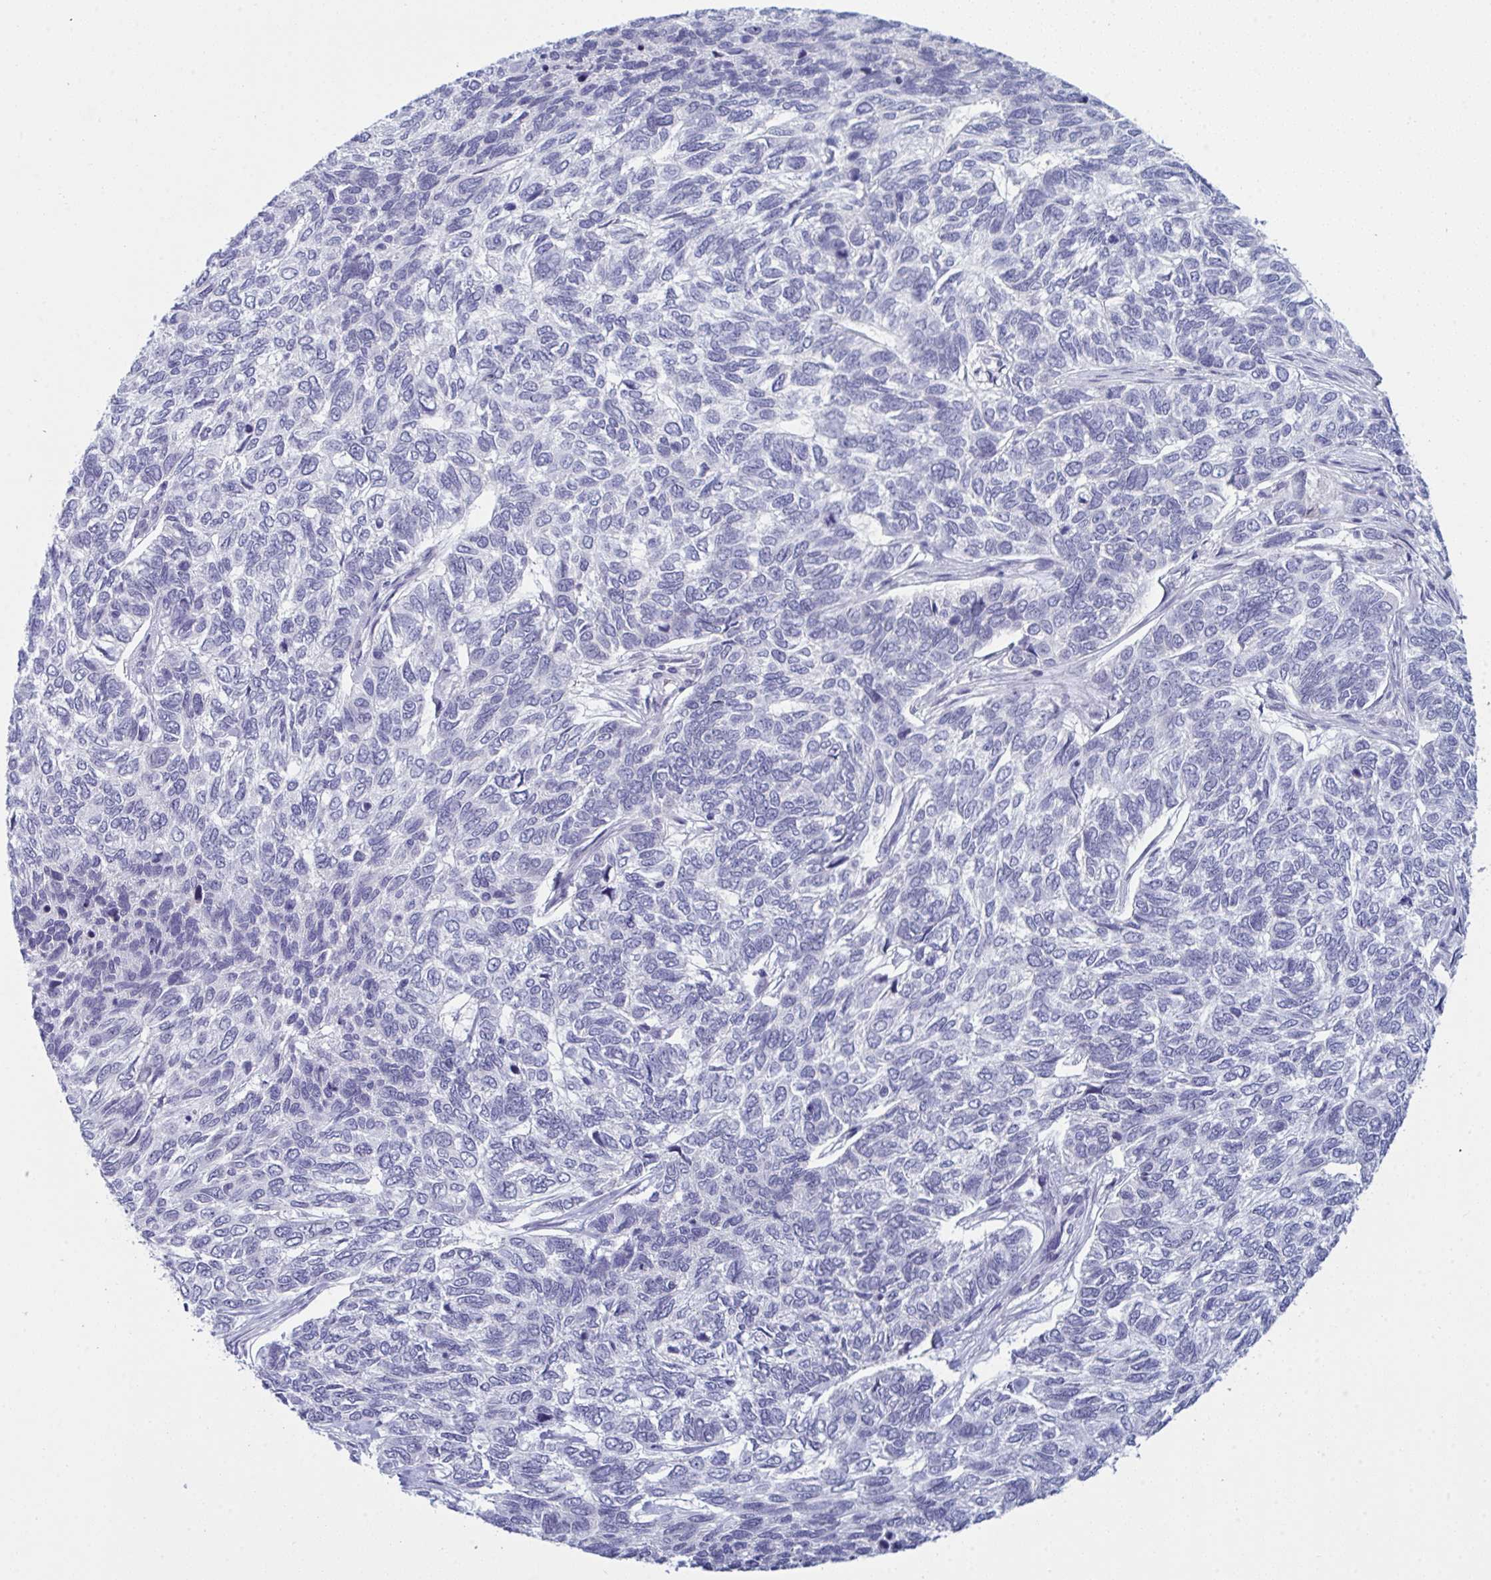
{"staining": {"intensity": "negative", "quantity": "none", "location": "none"}, "tissue": "skin cancer", "cell_type": "Tumor cells", "image_type": "cancer", "snomed": [{"axis": "morphology", "description": "Basal cell carcinoma"}, {"axis": "topography", "description": "Skin"}], "caption": "This is an immunohistochemistry photomicrograph of human basal cell carcinoma (skin). There is no positivity in tumor cells.", "gene": "PRDM9", "patient": {"sex": "female", "age": 65}}